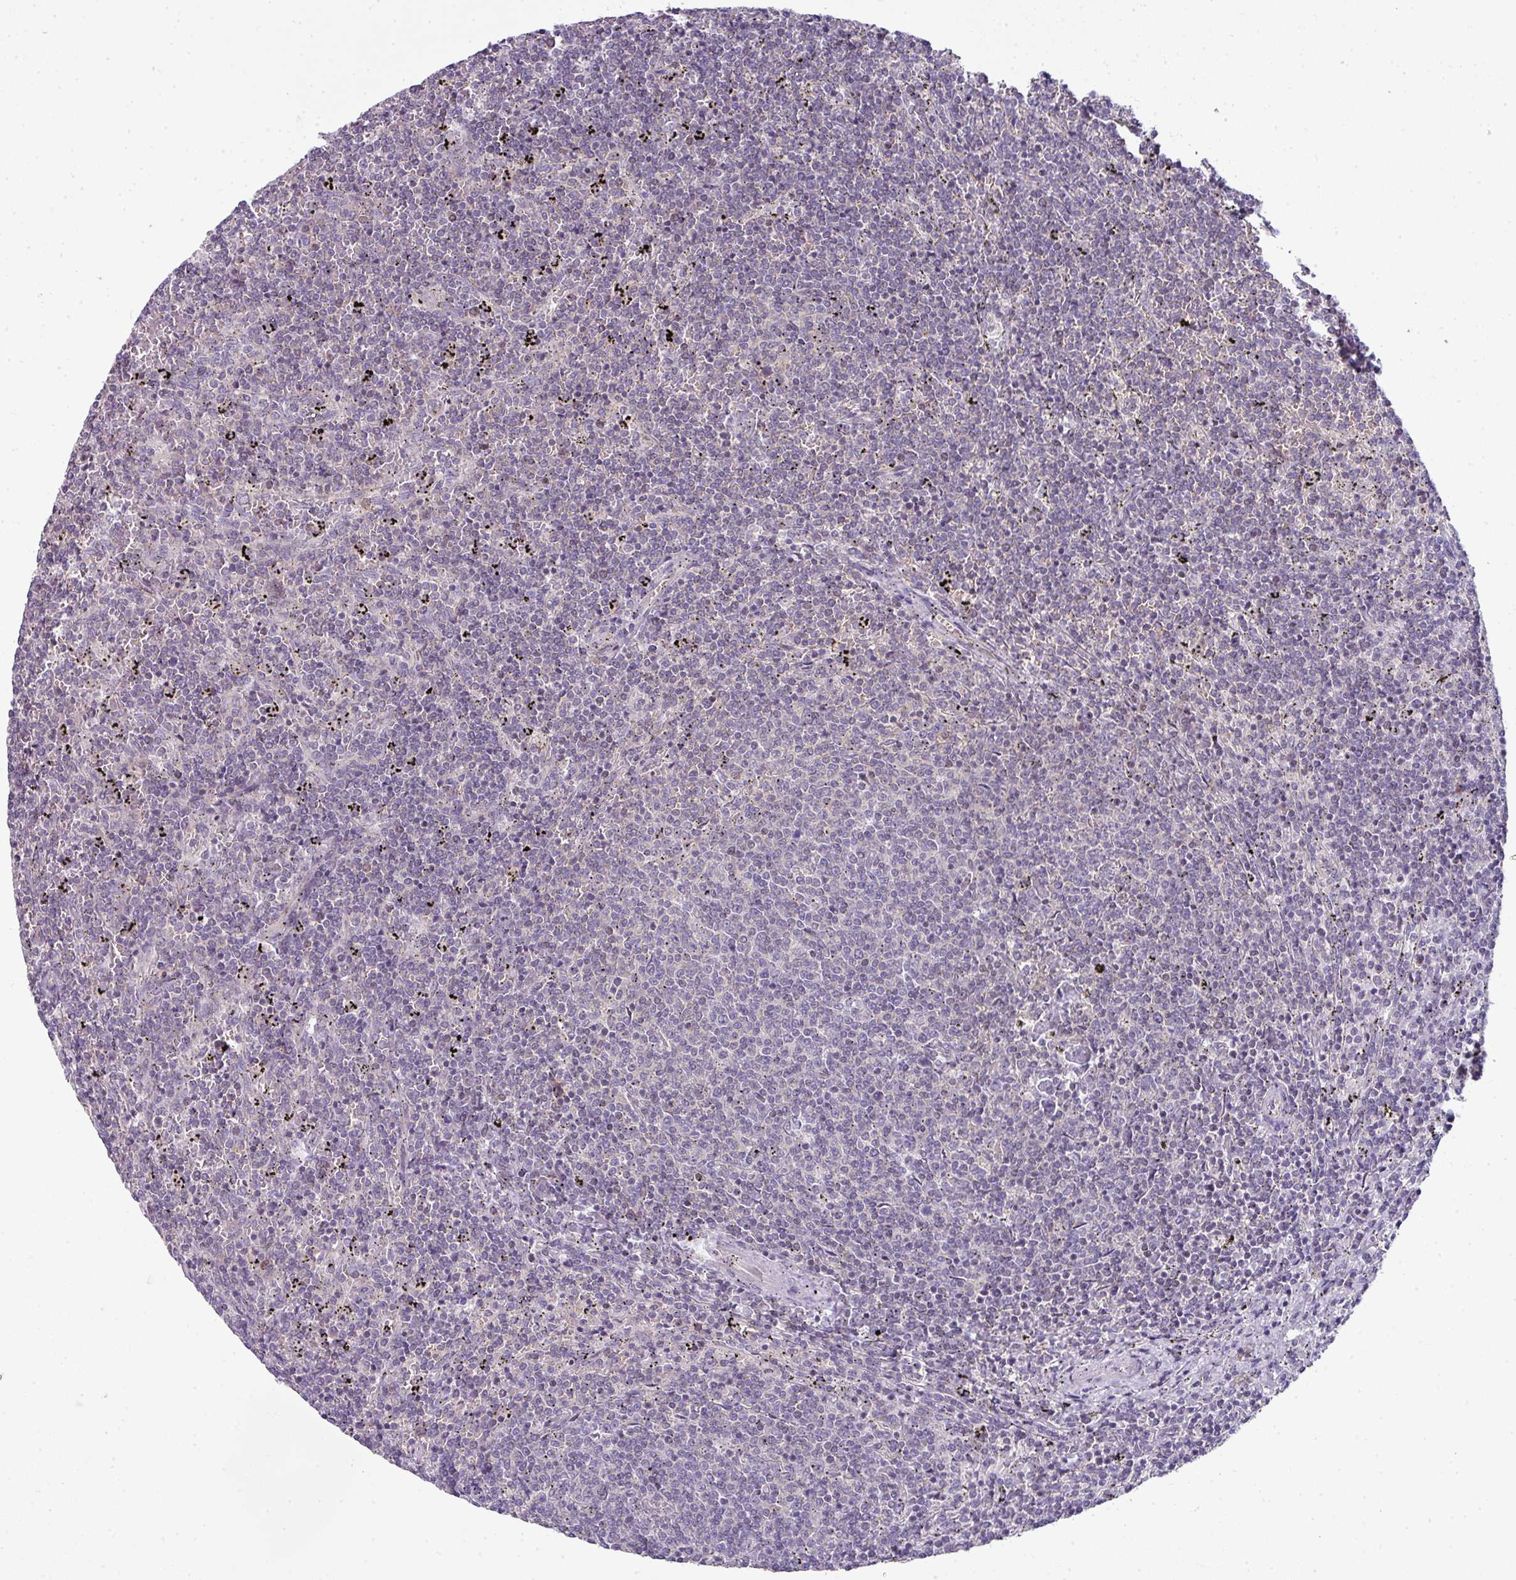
{"staining": {"intensity": "negative", "quantity": "none", "location": "none"}, "tissue": "lymphoma", "cell_type": "Tumor cells", "image_type": "cancer", "snomed": [{"axis": "morphology", "description": "Malignant lymphoma, non-Hodgkin's type, Low grade"}, {"axis": "topography", "description": "Spleen"}], "caption": "Tumor cells show no significant expression in malignant lymphoma, non-Hodgkin's type (low-grade).", "gene": "STAT5A", "patient": {"sex": "female", "age": 50}}